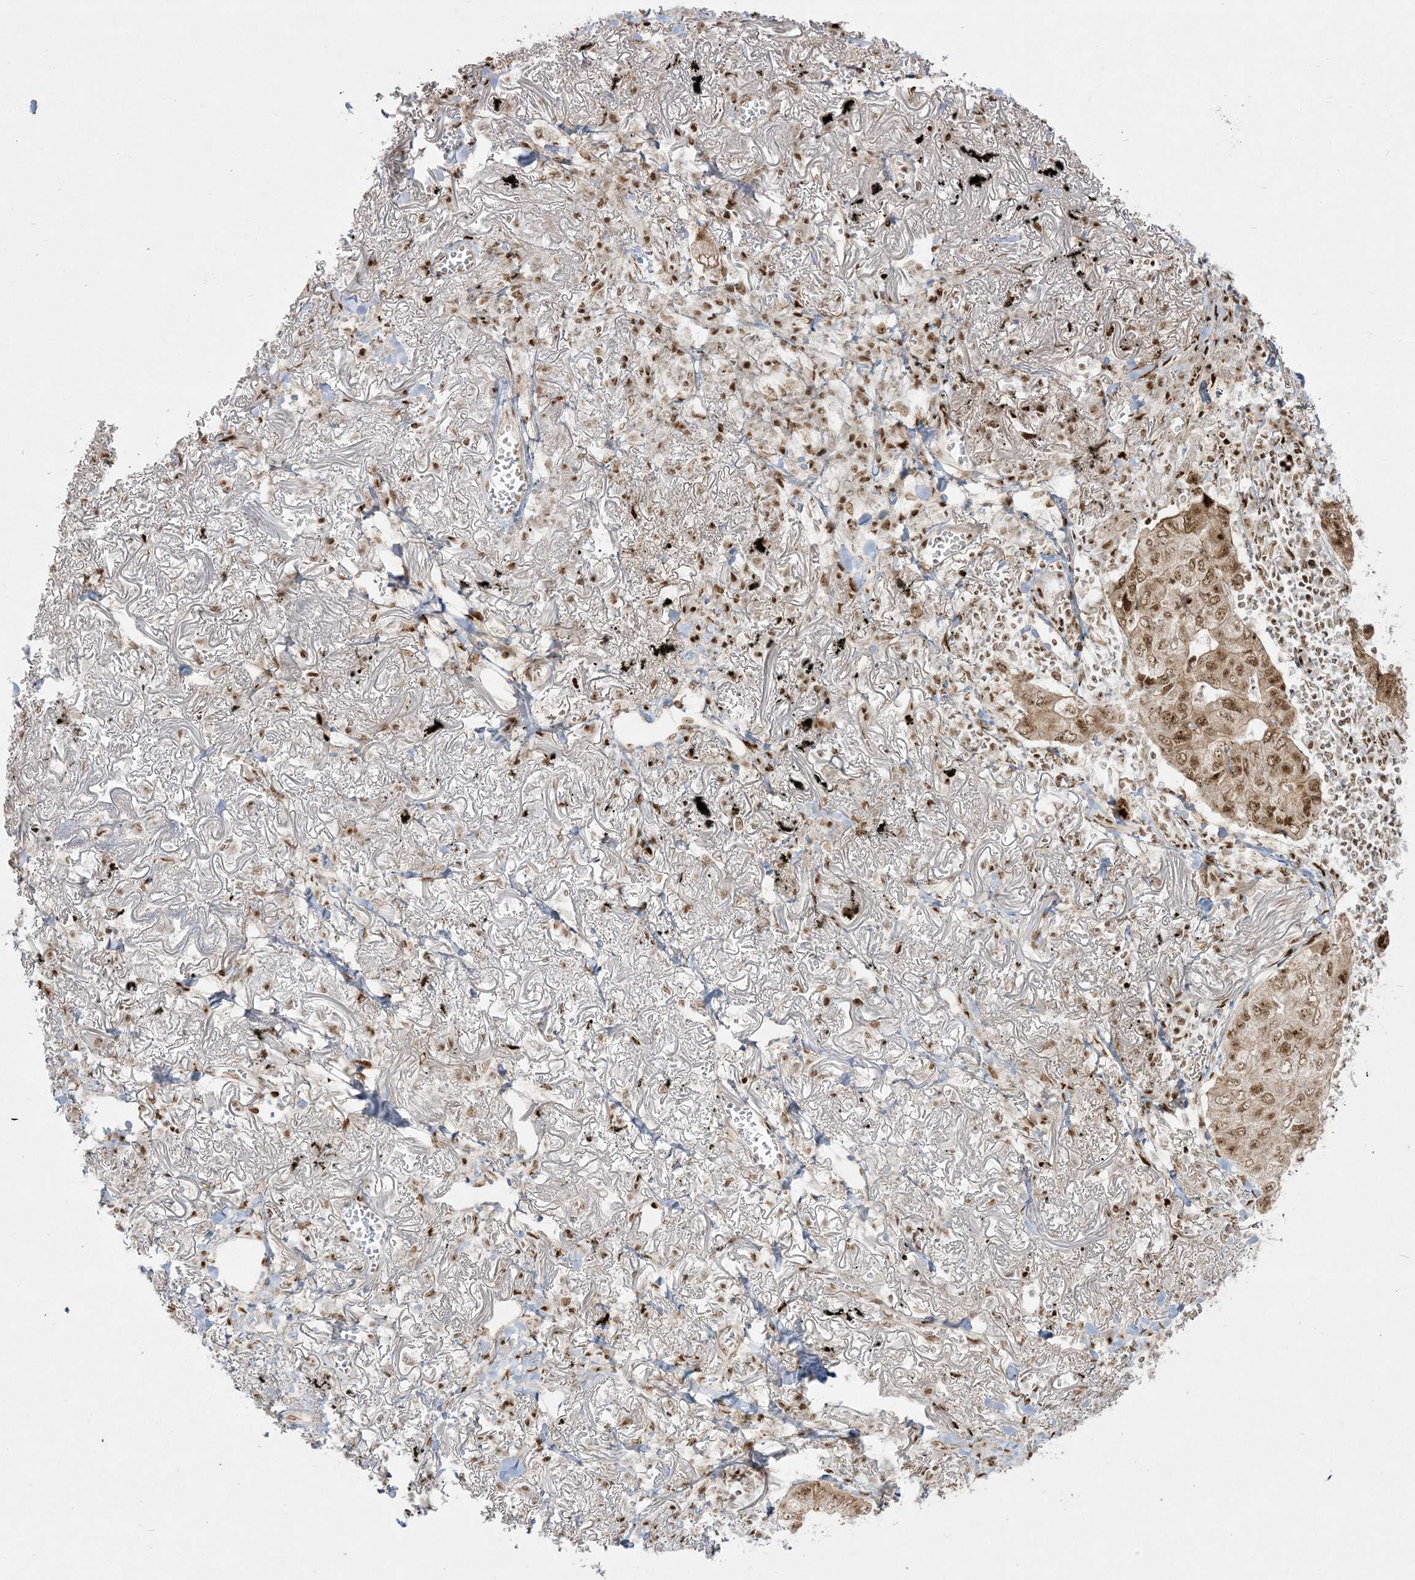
{"staining": {"intensity": "moderate", "quantity": ">75%", "location": "cytoplasmic/membranous,nuclear"}, "tissue": "lung cancer", "cell_type": "Tumor cells", "image_type": "cancer", "snomed": [{"axis": "morphology", "description": "Adenocarcinoma, NOS"}, {"axis": "topography", "description": "Lung"}], "caption": "There is medium levels of moderate cytoplasmic/membranous and nuclear expression in tumor cells of lung adenocarcinoma, as demonstrated by immunohistochemical staining (brown color).", "gene": "RBM10", "patient": {"sex": "male", "age": 65}}